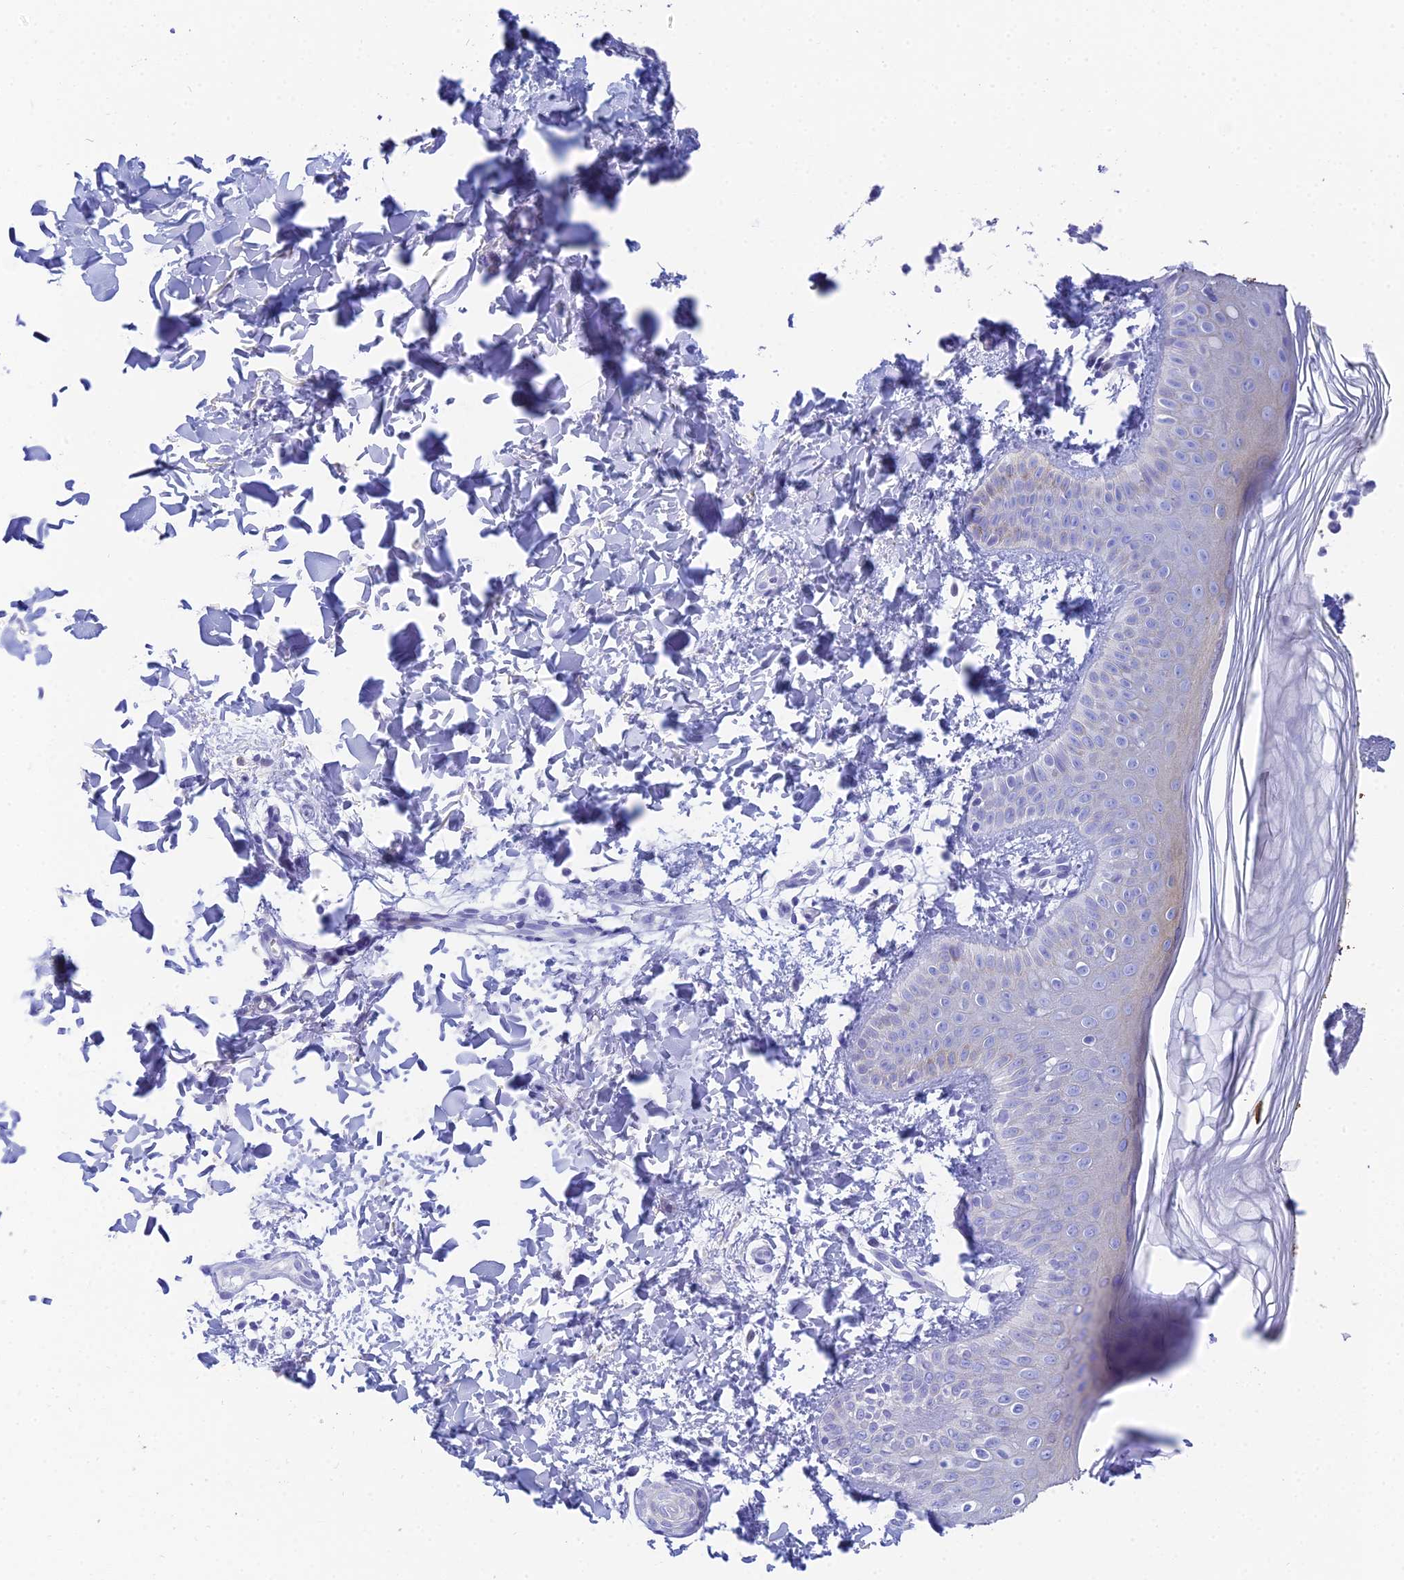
{"staining": {"intensity": "negative", "quantity": "none", "location": "none"}, "tissue": "skin", "cell_type": "Epidermal cells", "image_type": "normal", "snomed": [{"axis": "morphology", "description": "Normal tissue, NOS"}, {"axis": "morphology", "description": "Inflammation, NOS"}, {"axis": "topography", "description": "Soft tissue"}, {"axis": "topography", "description": "Anal"}], "caption": "A high-resolution histopathology image shows immunohistochemistry (IHC) staining of normal skin, which demonstrates no significant staining in epidermal cells. Nuclei are stained in blue.", "gene": "REG1A", "patient": {"sex": "female", "age": 15}}